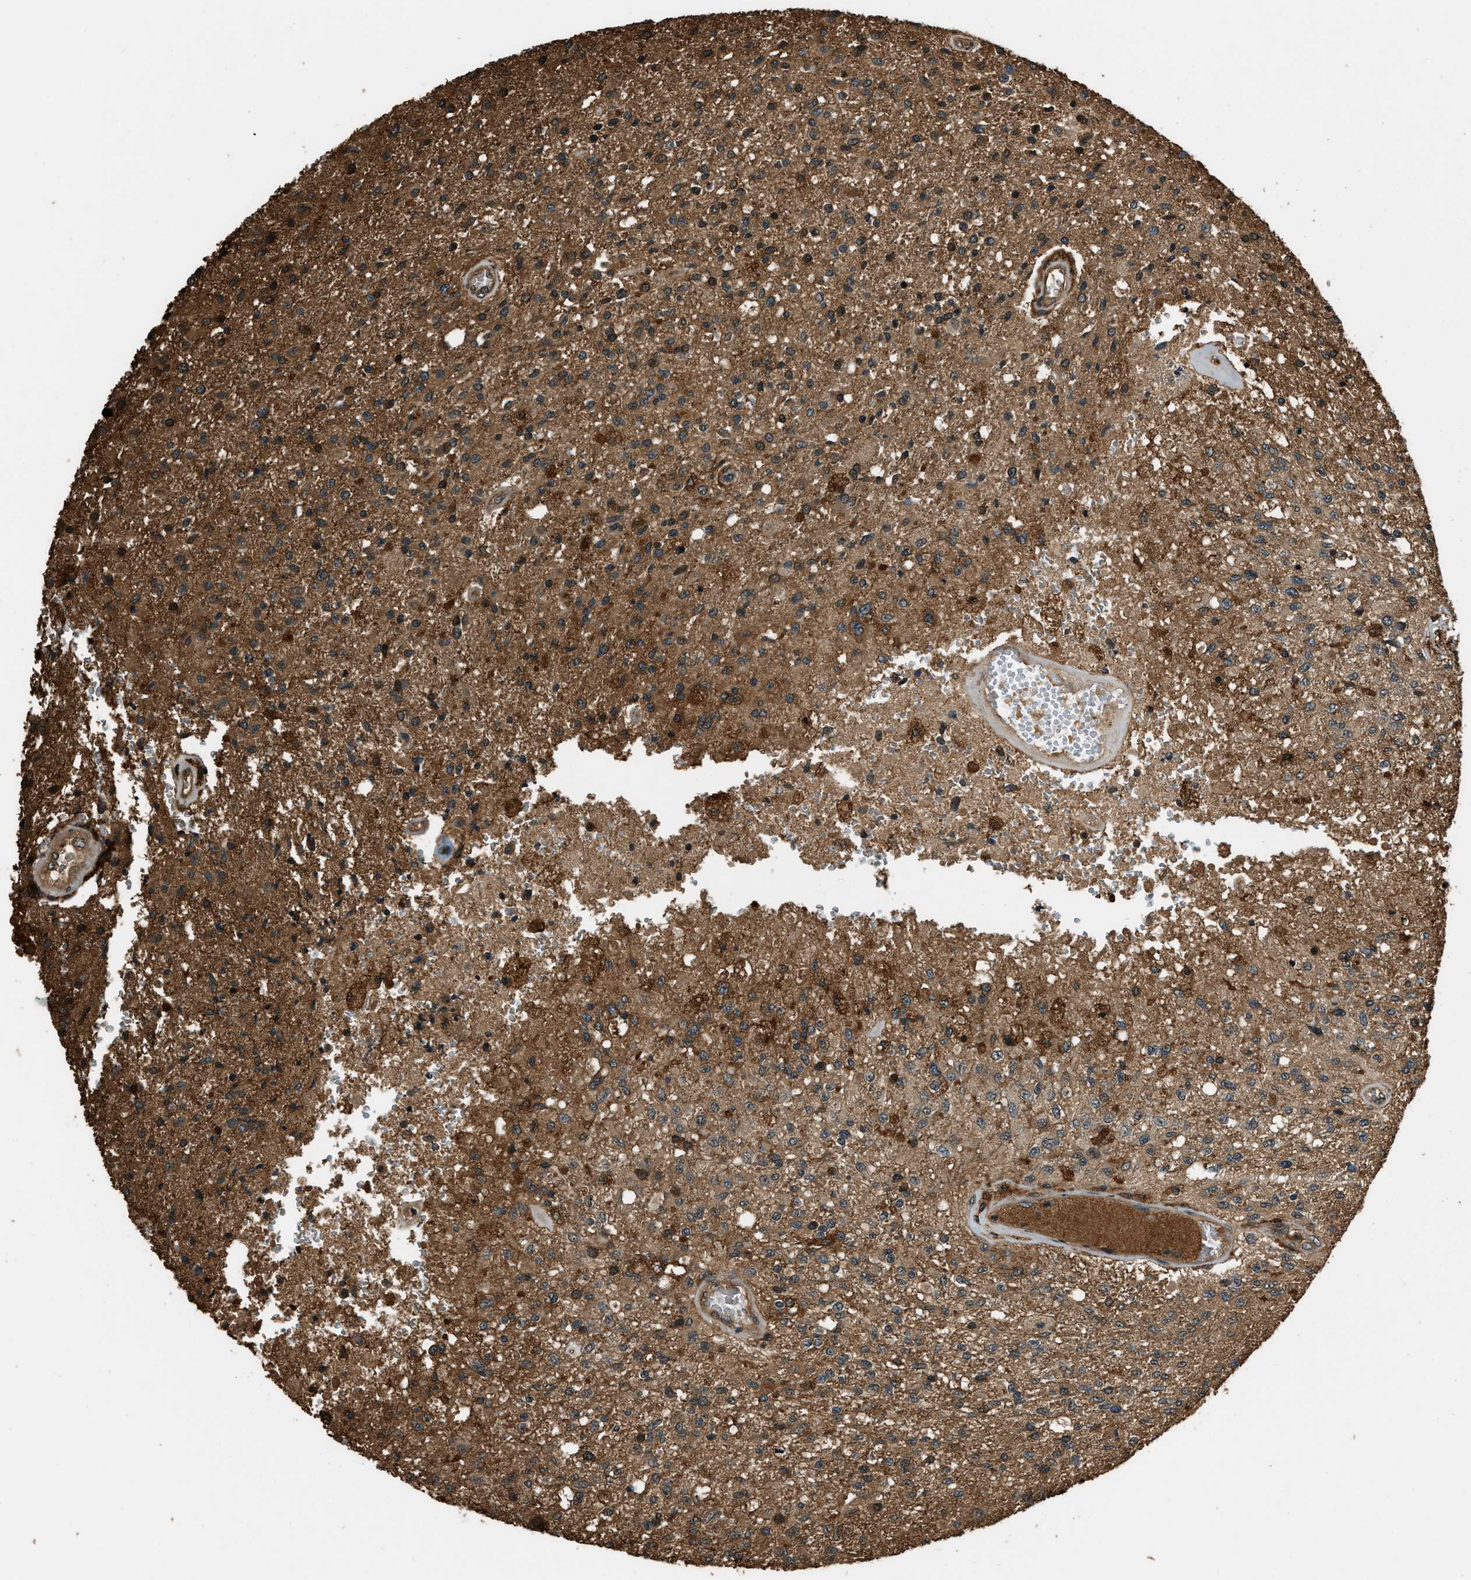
{"staining": {"intensity": "moderate", "quantity": ">75%", "location": "cytoplasmic/membranous"}, "tissue": "glioma", "cell_type": "Tumor cells", "image_type": "cancer", "snomed": [{"axis": "morphology", "description": "Normal tissue, NOS"}, {"axis": "morphology", "description": "Glioma, malignant, High grade"}, {"axis": "topography", "description": "Cerebral cortex"}], "caption": "A photomicrograph showing moderate cytoplasmic/membranous expression in approximately >75% of tumor cells in malignant high-grade glioma, as visualized by brown immunohistochemical staining.", "gene": "RAP2A", "patient": {"sex": "male", "age": 77}}